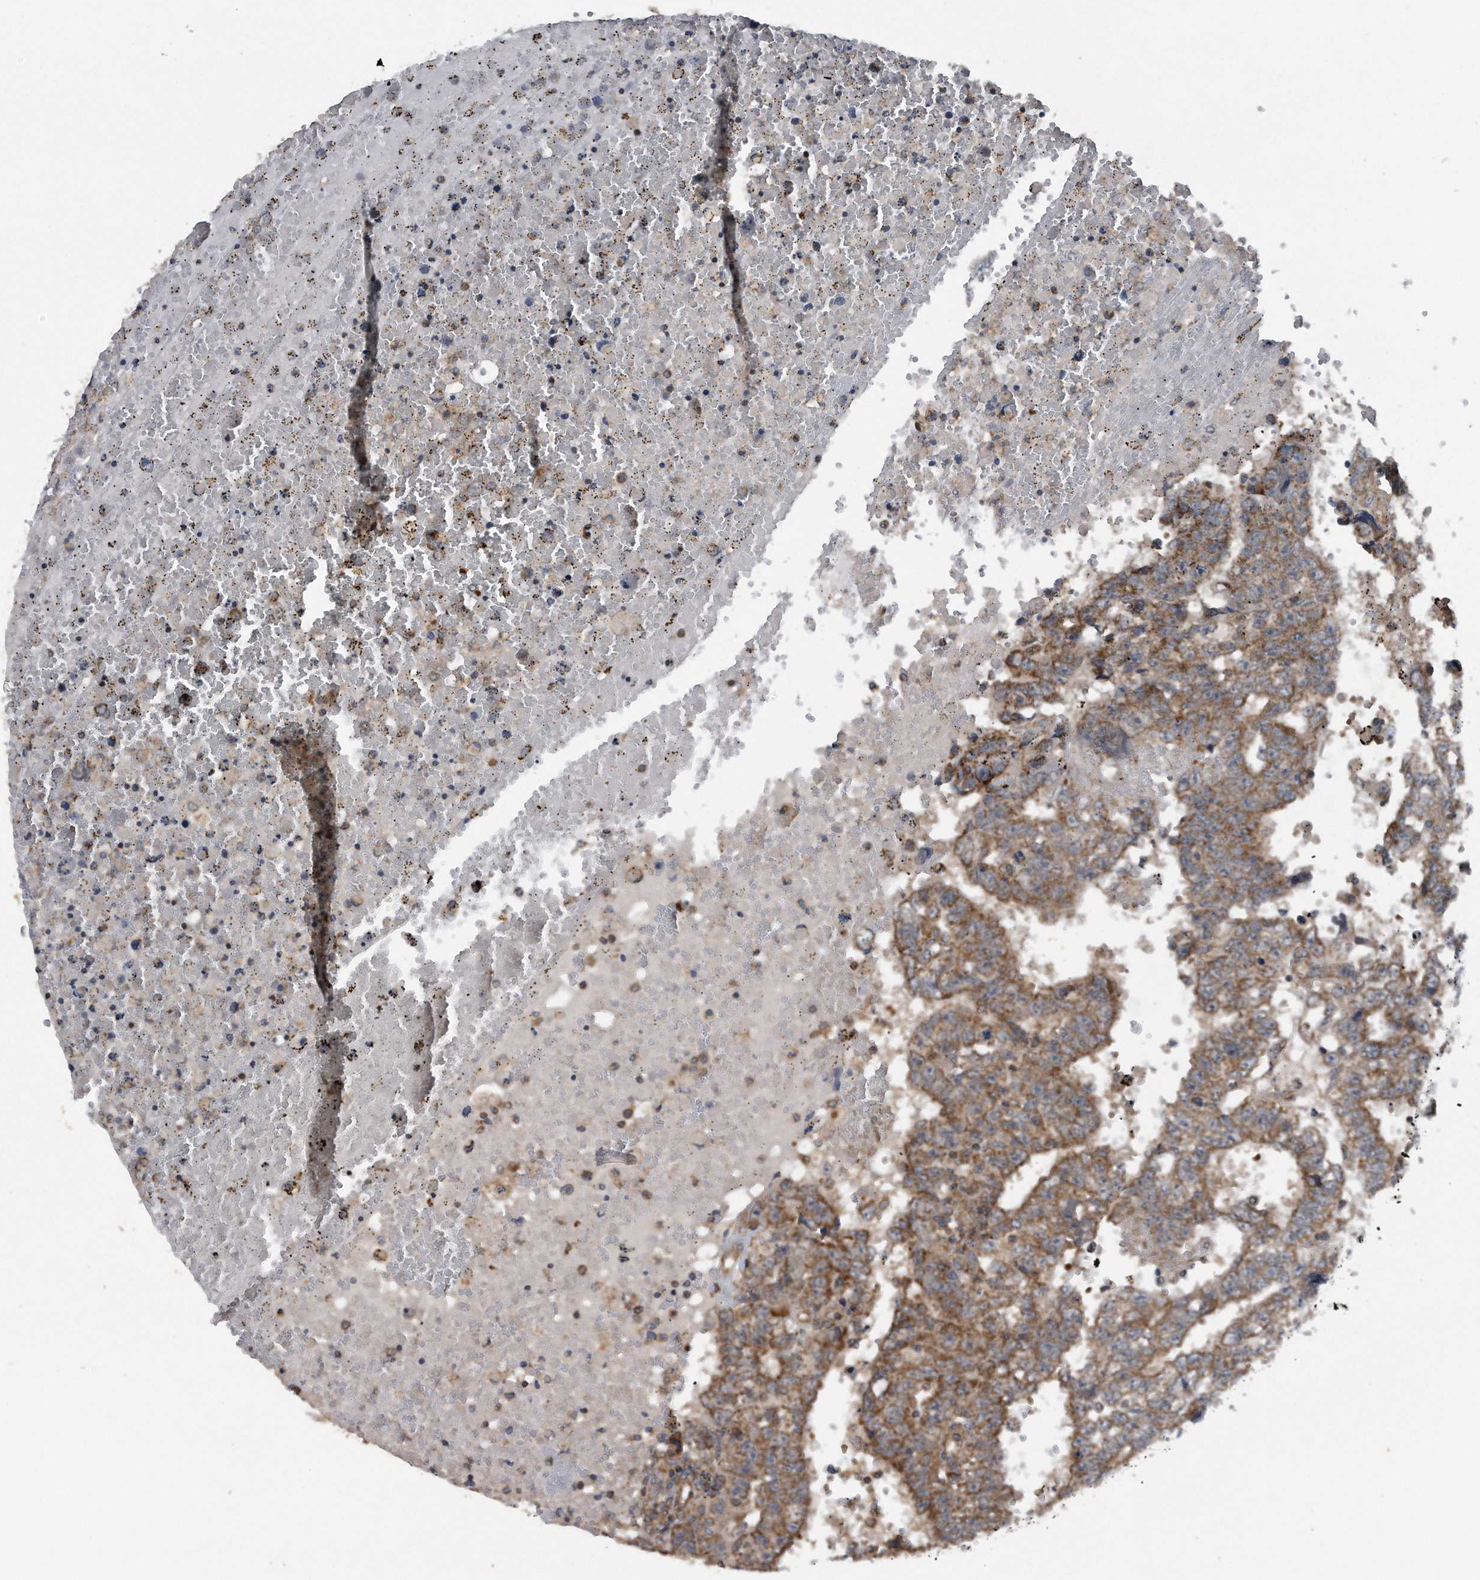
{"staining": {"intensity": "moderate", "quantity": "25%-75%", "location": "cytoplasmic/membranous"}, "tissue": "testis cancer", "cell_type": "Tumor cells", "image_type": "cancer", "snomed": [{"axis": "morphology", "description": "Carcinoma, Embryonal, NOS"}, {"axis": "topography", "description": "Testis"}], "caption": "Immunohistochemistry (IHC) of embryonal carcinoma (testis) exhibits medium levels of moderate cytoplasmic/membranous positivity in approximately 25%-75% of tumor cells.", "gene": "ALPK2", "patient": {"sex": "male", "age": 25}}